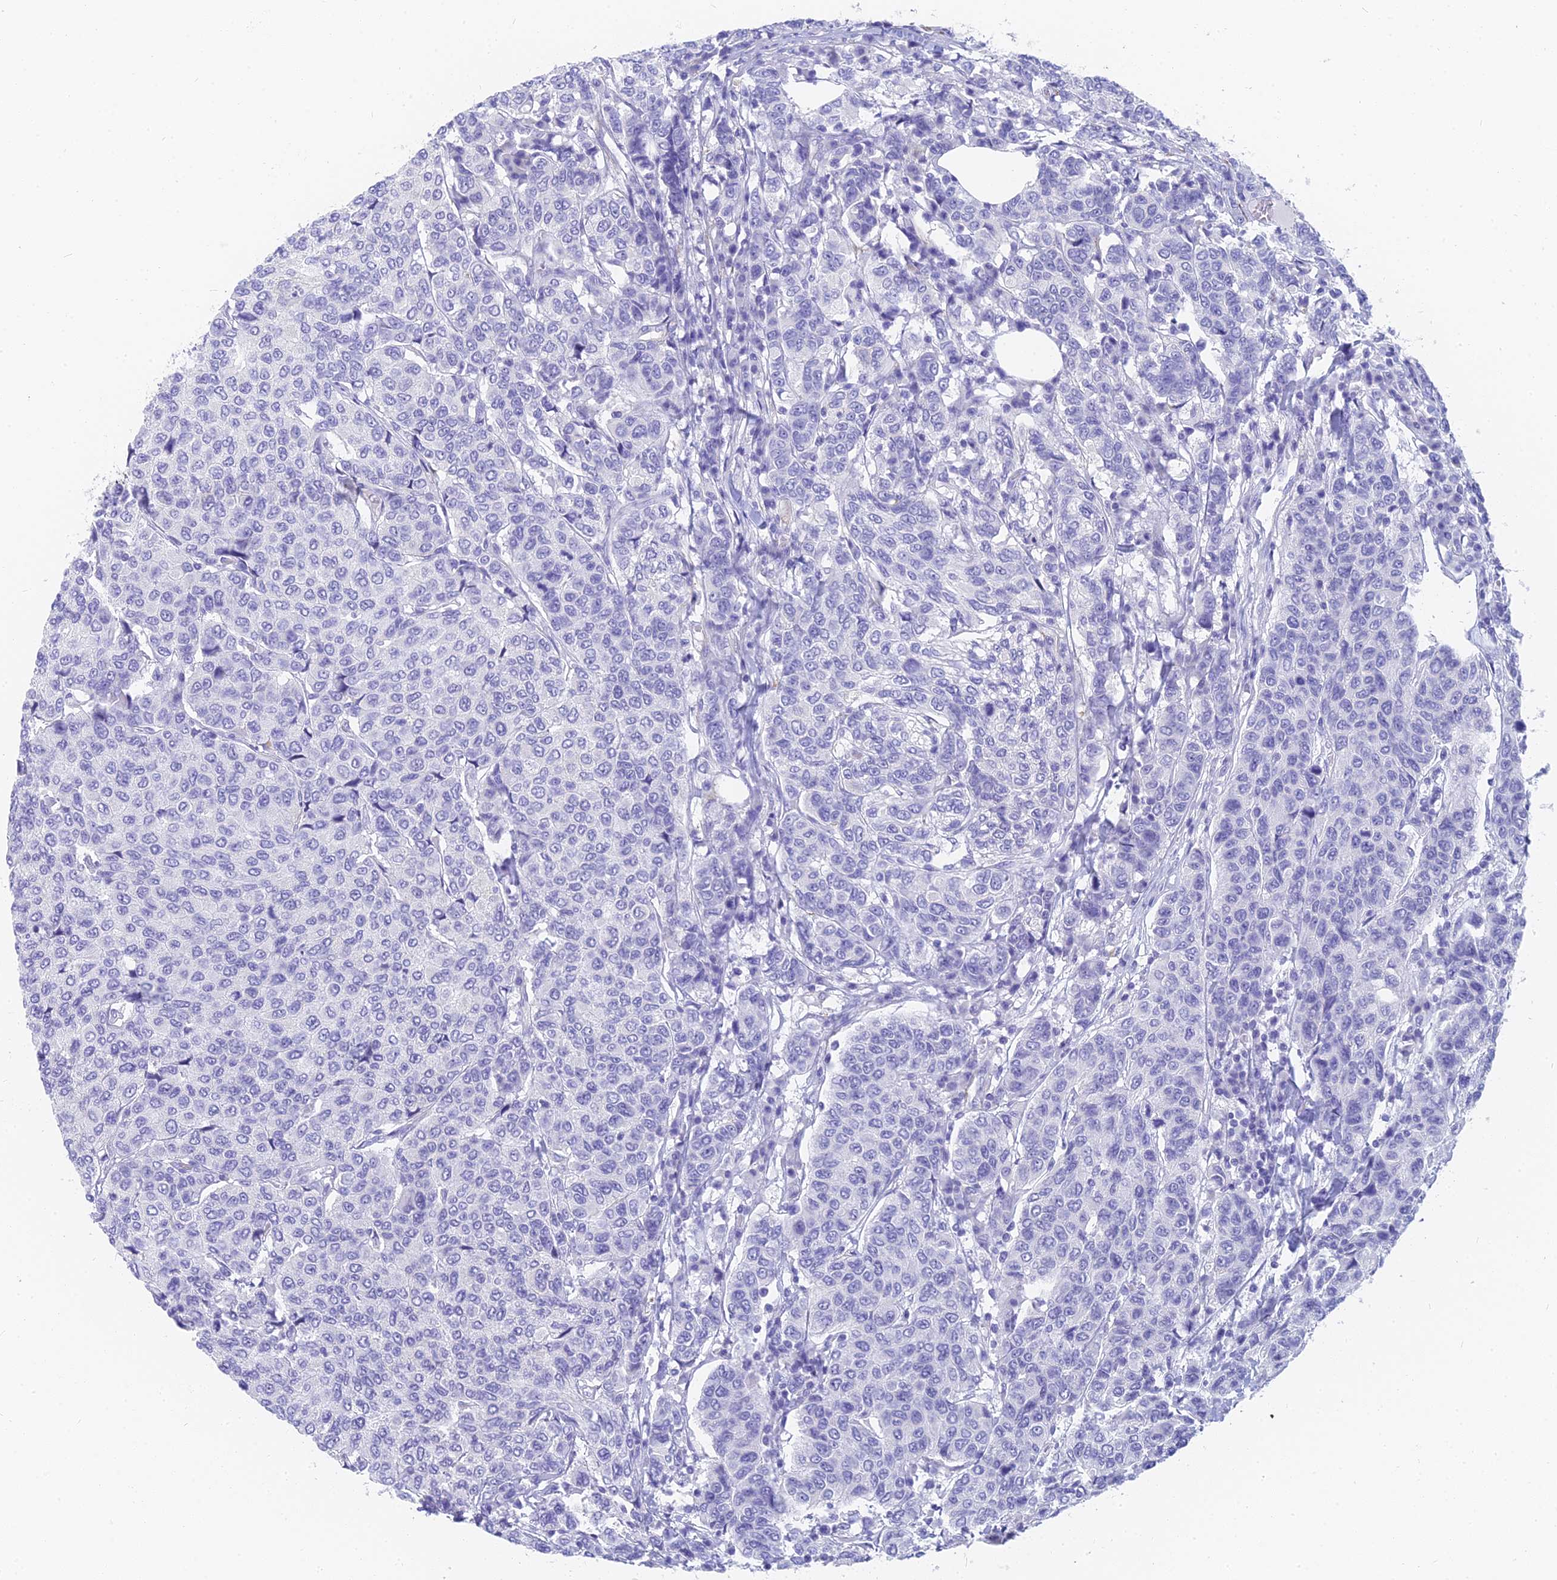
{"staining": {"intensity": "negative", "quantity": "none", "location": "none"}, "tissue": "breast cancer", "cell_type": "Tumor cells", "image_type": "cancer", "snomed": [{"axis": "morphology", "description": "Duct carcinoma"}, {"axis": "topography", "description": "Breast"}], "caption": "Immunohistochemistry (IHC) of breast cancer shows no positivity in tumor cells. Brightfield microscopy of immunohistochemistry stained with DAB (3,3'-diaminobenzidine) (brown) and hematoxylin (blue), captured at high magnification.", "gene": "SLC36A2", "patient": {"sex": "female", "age": 55}}